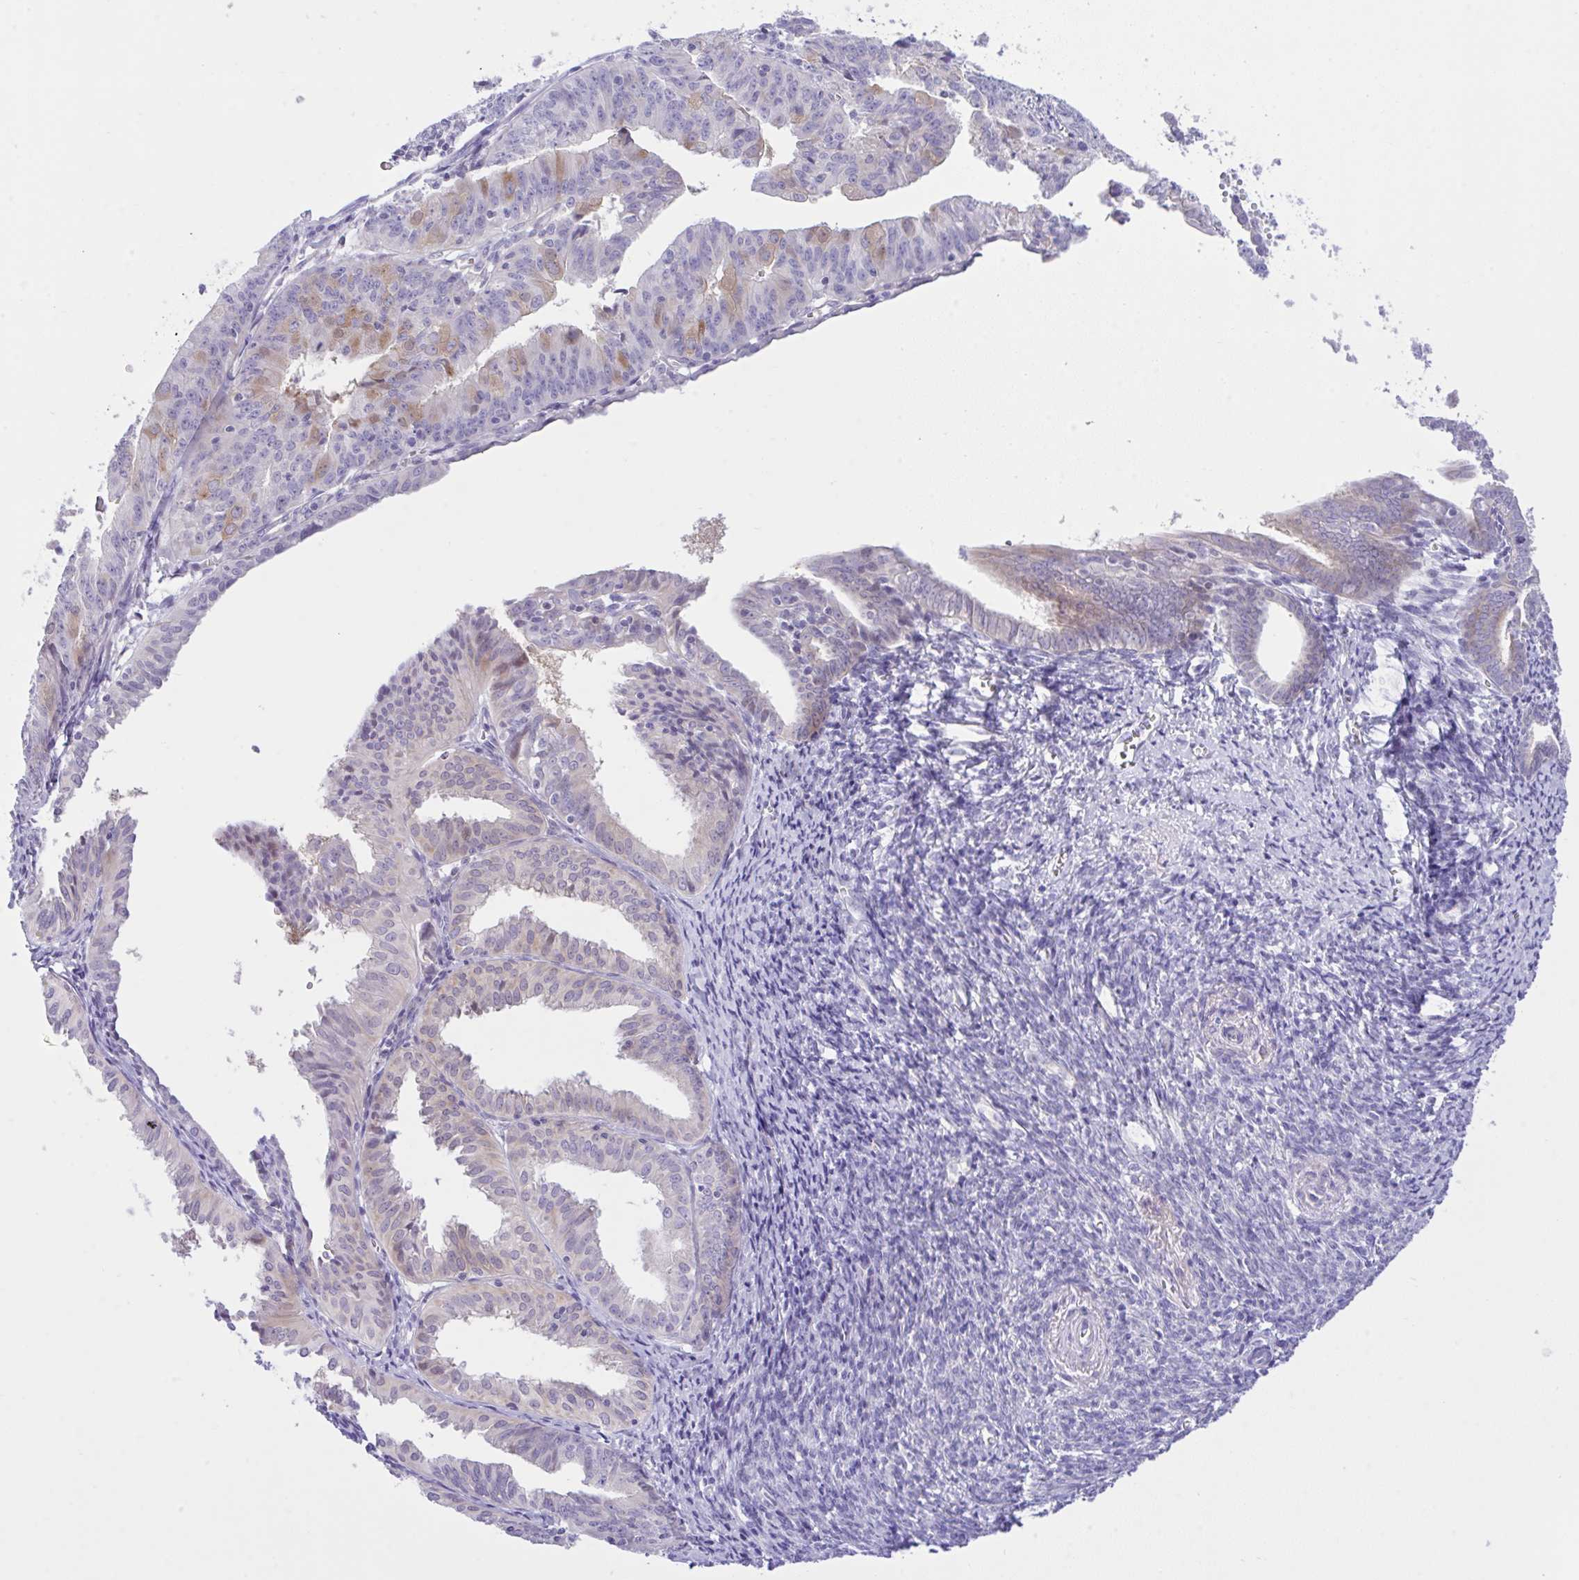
{"staining": {"intensity": "moderate", "quantity": "<25%", "location": "cytoplasmic/membranous"}, "tissue": "endometrial cancer", "cell_type": "Tumor cells", "image_type": "cancer", "snomed": [{"axis": "morphology", "description": "Adenocarcinoma, NOS"}, {"axis": "topography", "description": "Endometrium"}], "caption": "The micrograph exhibits immunohistochemical staining of endometrial adenocarcinoma. There is moderate cytoplasmic/membranous staining is present in about <25% of tumor cells. The protein is shown in brown color, while the nuclei are stained blue.", "gene": "ZNF101", "patient": {"sex": "female", "age": 56}}